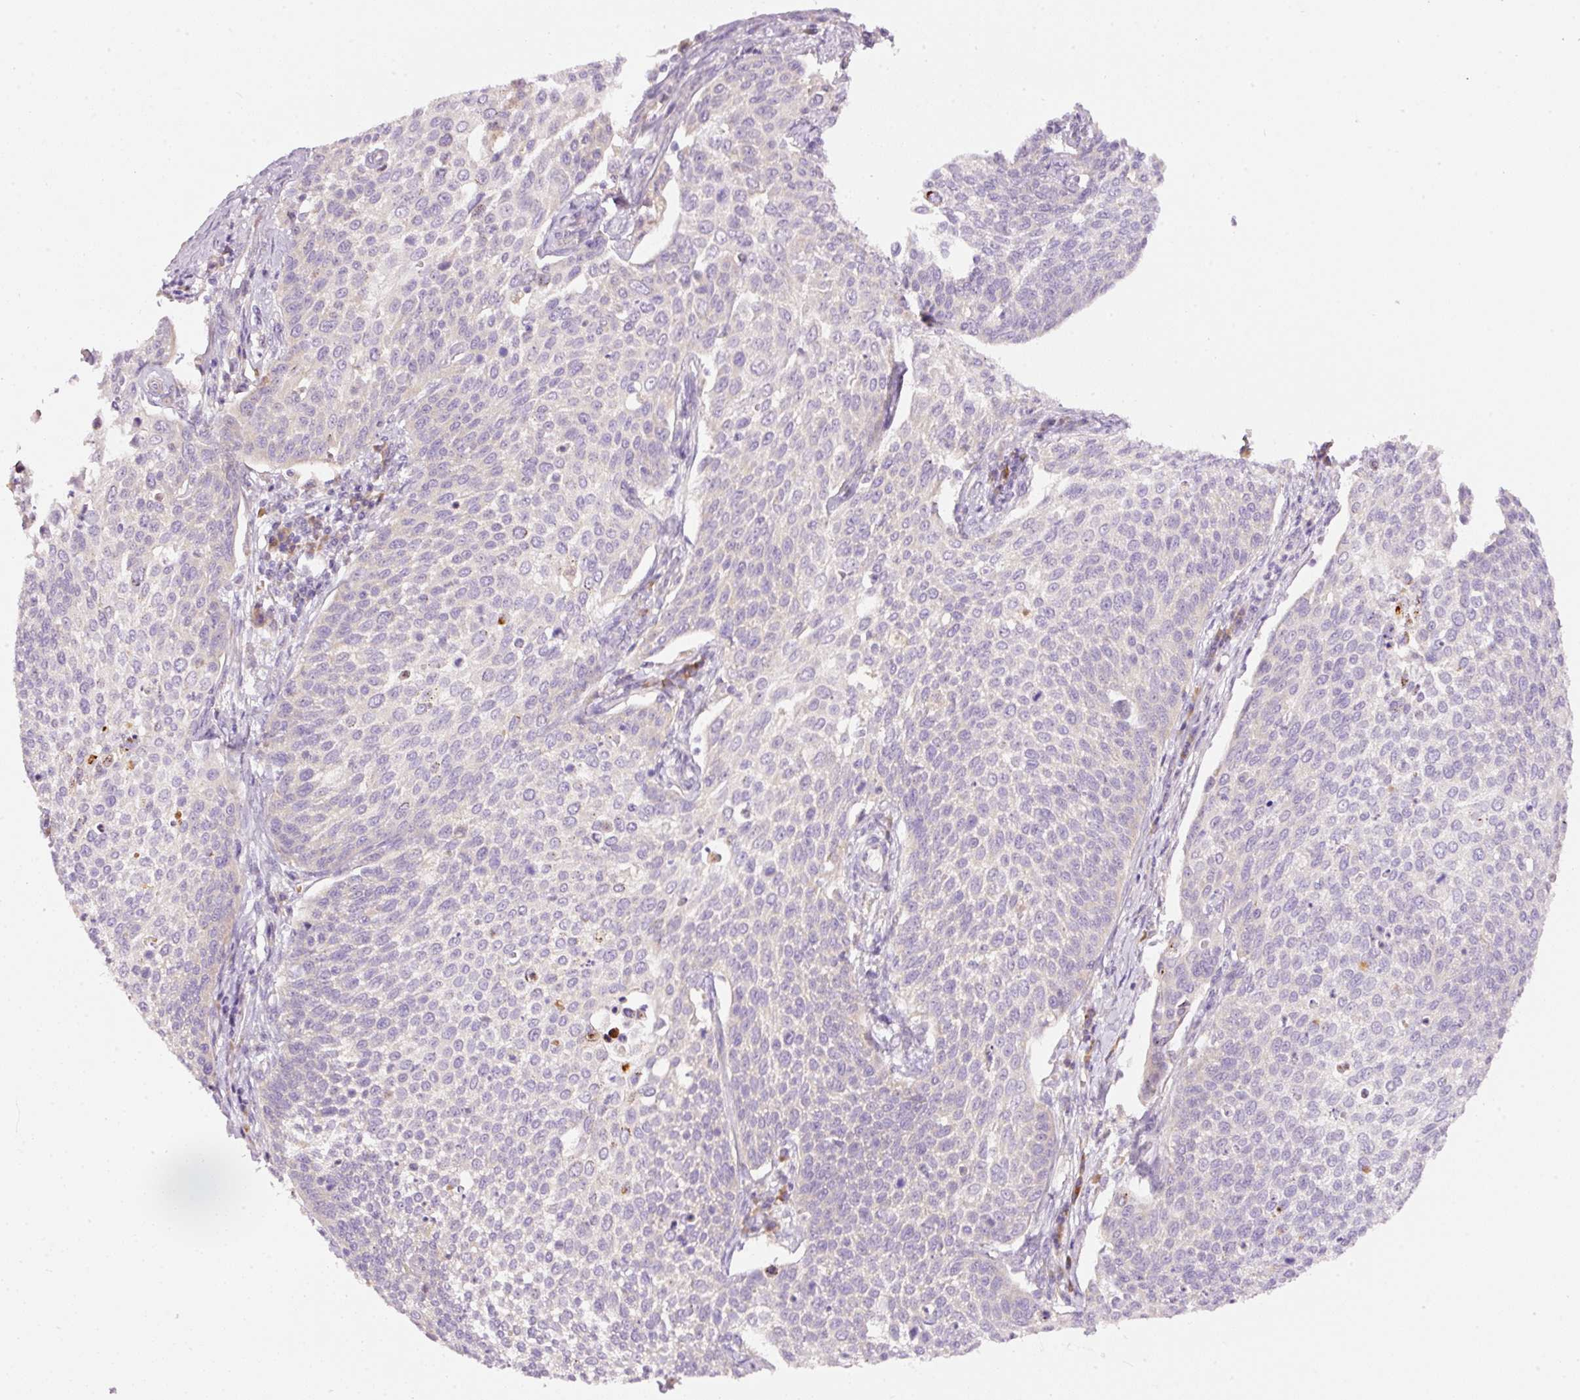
{"staining": {"intensity": "negative", "quantity": "none", "location": "none"}, "tissue": "cervical cancer", "cell_type": "Tumor cells", "image_type": "cancer", "snomed": [{"axis": "morphology", "description": "Squamous cell carcinoma, NOS"}, {"axis": "topography", "description": "Cervix"}], "caption": "This is a histopathology image of immunohistochemistry staining of squamous cell carcinoma (cervical), which shows no expression in tumor cells.", "gene": "RSPO2", "patient": {"sex": "female", "age": 34}}